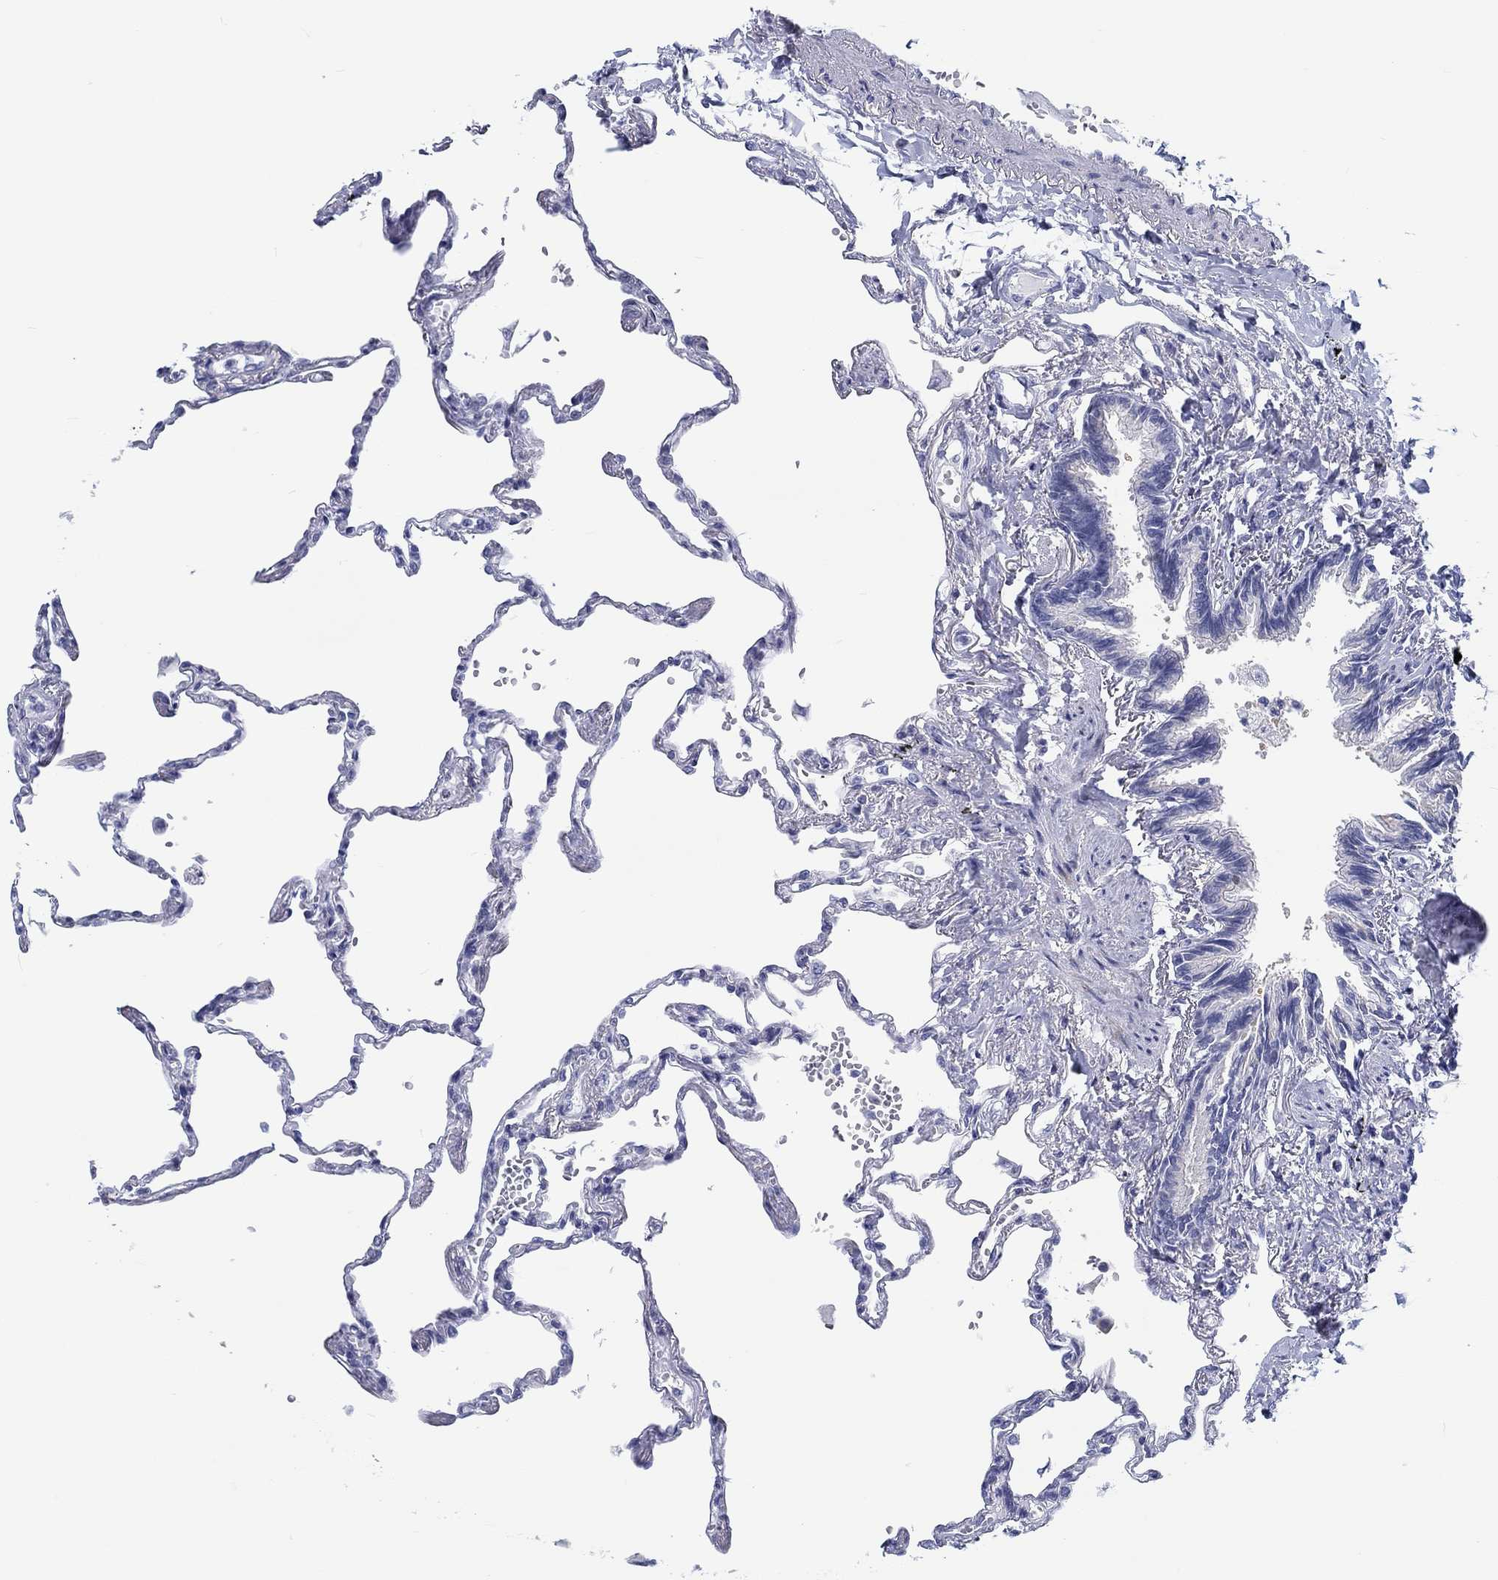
{"staining": {"intensity": "negative", "quantity": "none", "location": "none"}, "tissue": "lung", "cell_type": "Alveolar cells", "image_type": "normal", "snomed": [{"axis": "morphology", "description": "Normal tissue, NOS"}, {"axis": "topography", "description": "Lung"}], "caption": "A high-resolution micrograph shows IHC staining of benign lung, which shows no significant staining in alveolar cells.", "gene": "H1", "patient": {"sex": "male", "age": 78}}